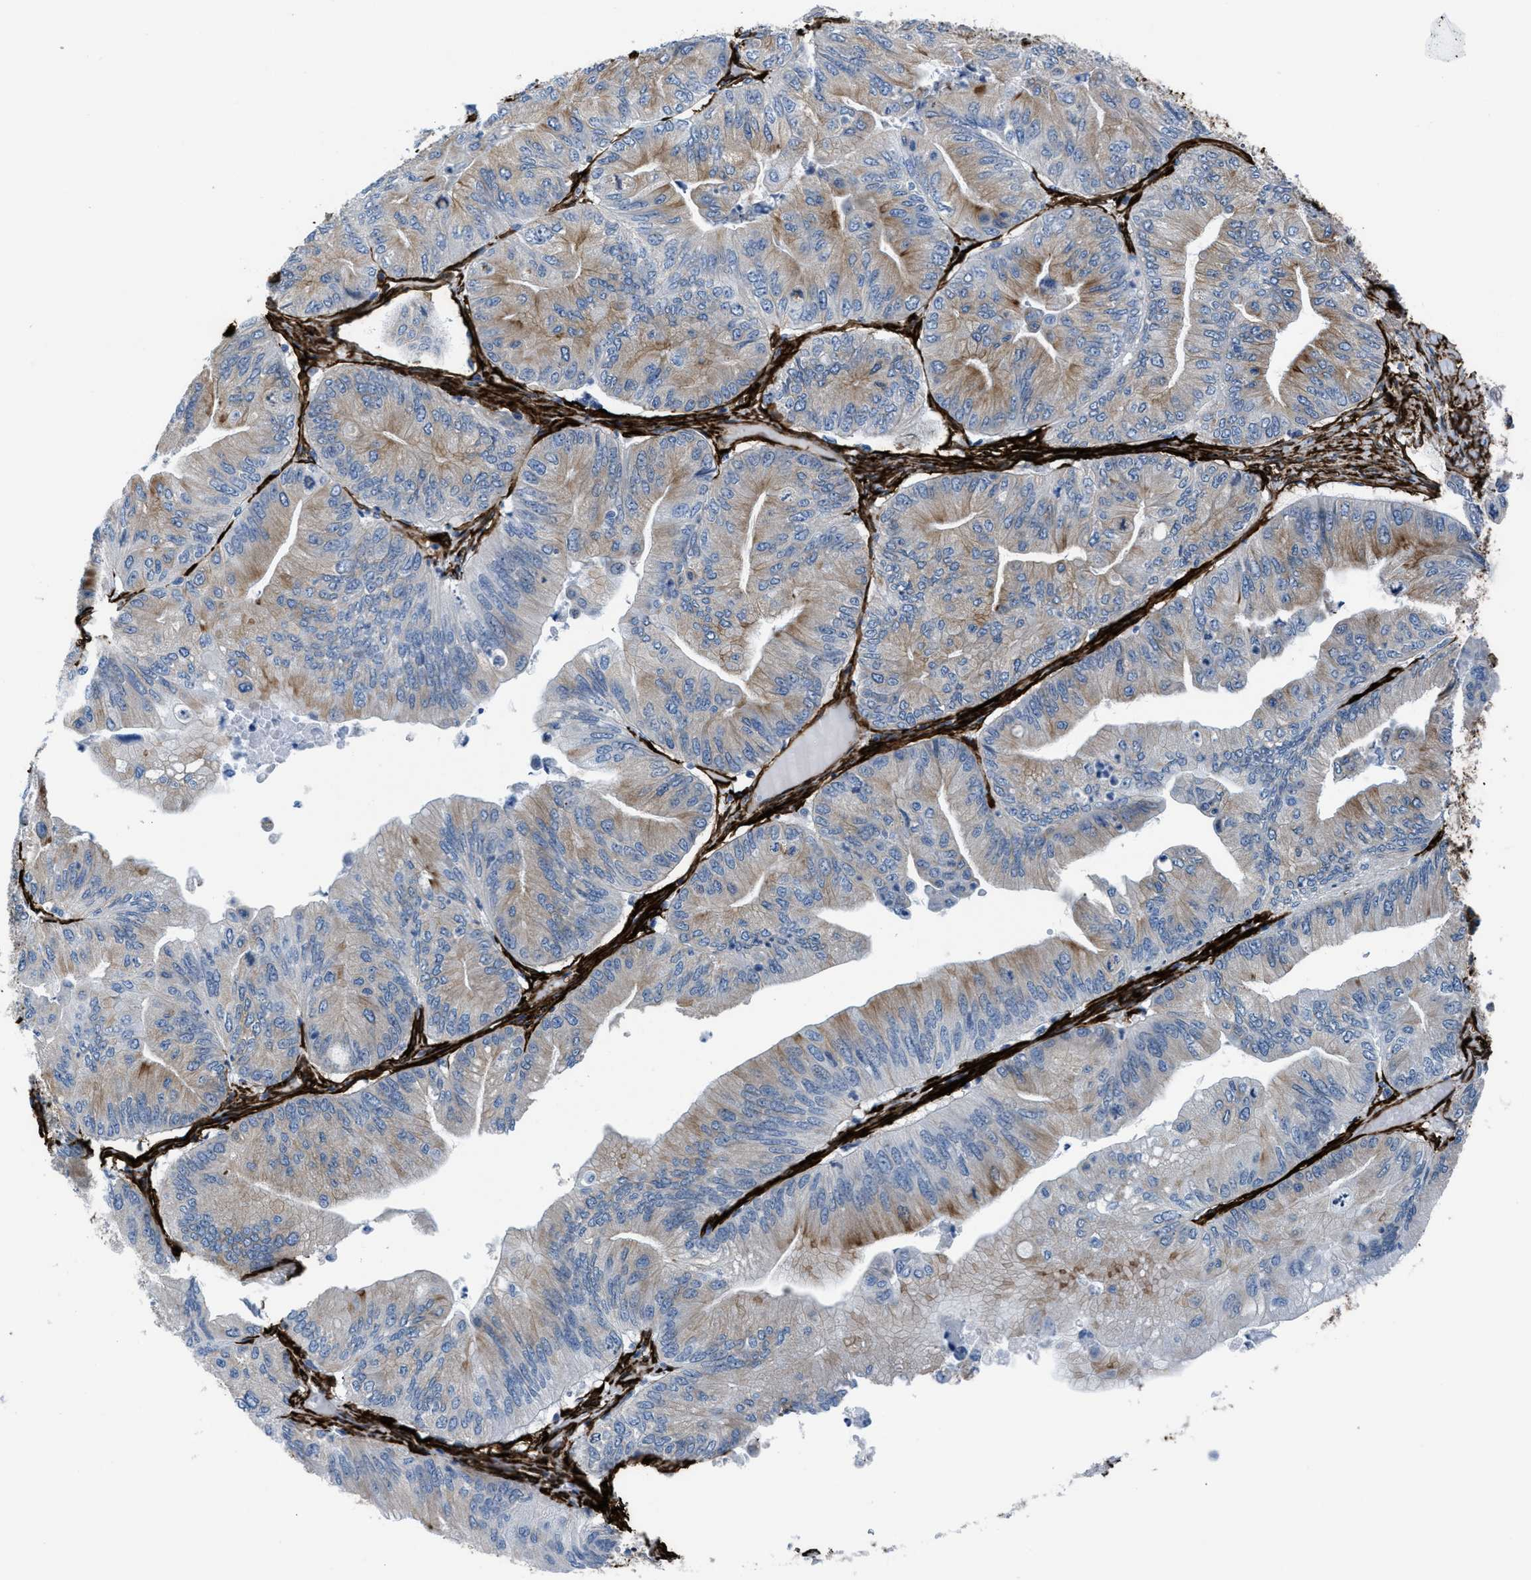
{"staining": {"intensity": "weak", "quantity": "25%-75%", "location": "cytoplasmic/membranous"}, "tissue": "ovarian cancer", "cell_type": "Tumor cells", "image_type": "cancer", "snomed": [{"axis": "morphology", "description": "Cystadenocarcinoma, mucinous, NOS"}, {"axis": "topography", "description": "Ovary"}], "caption": "The image demonstrates staining of mucinous cystadenocarcinoma (ovarian), revealing weak cytoplasmic/membranous protein expression (brown color) within tumor cells.", "gene": "CALD1", "patient": {"sex": "female", "age": 61}}